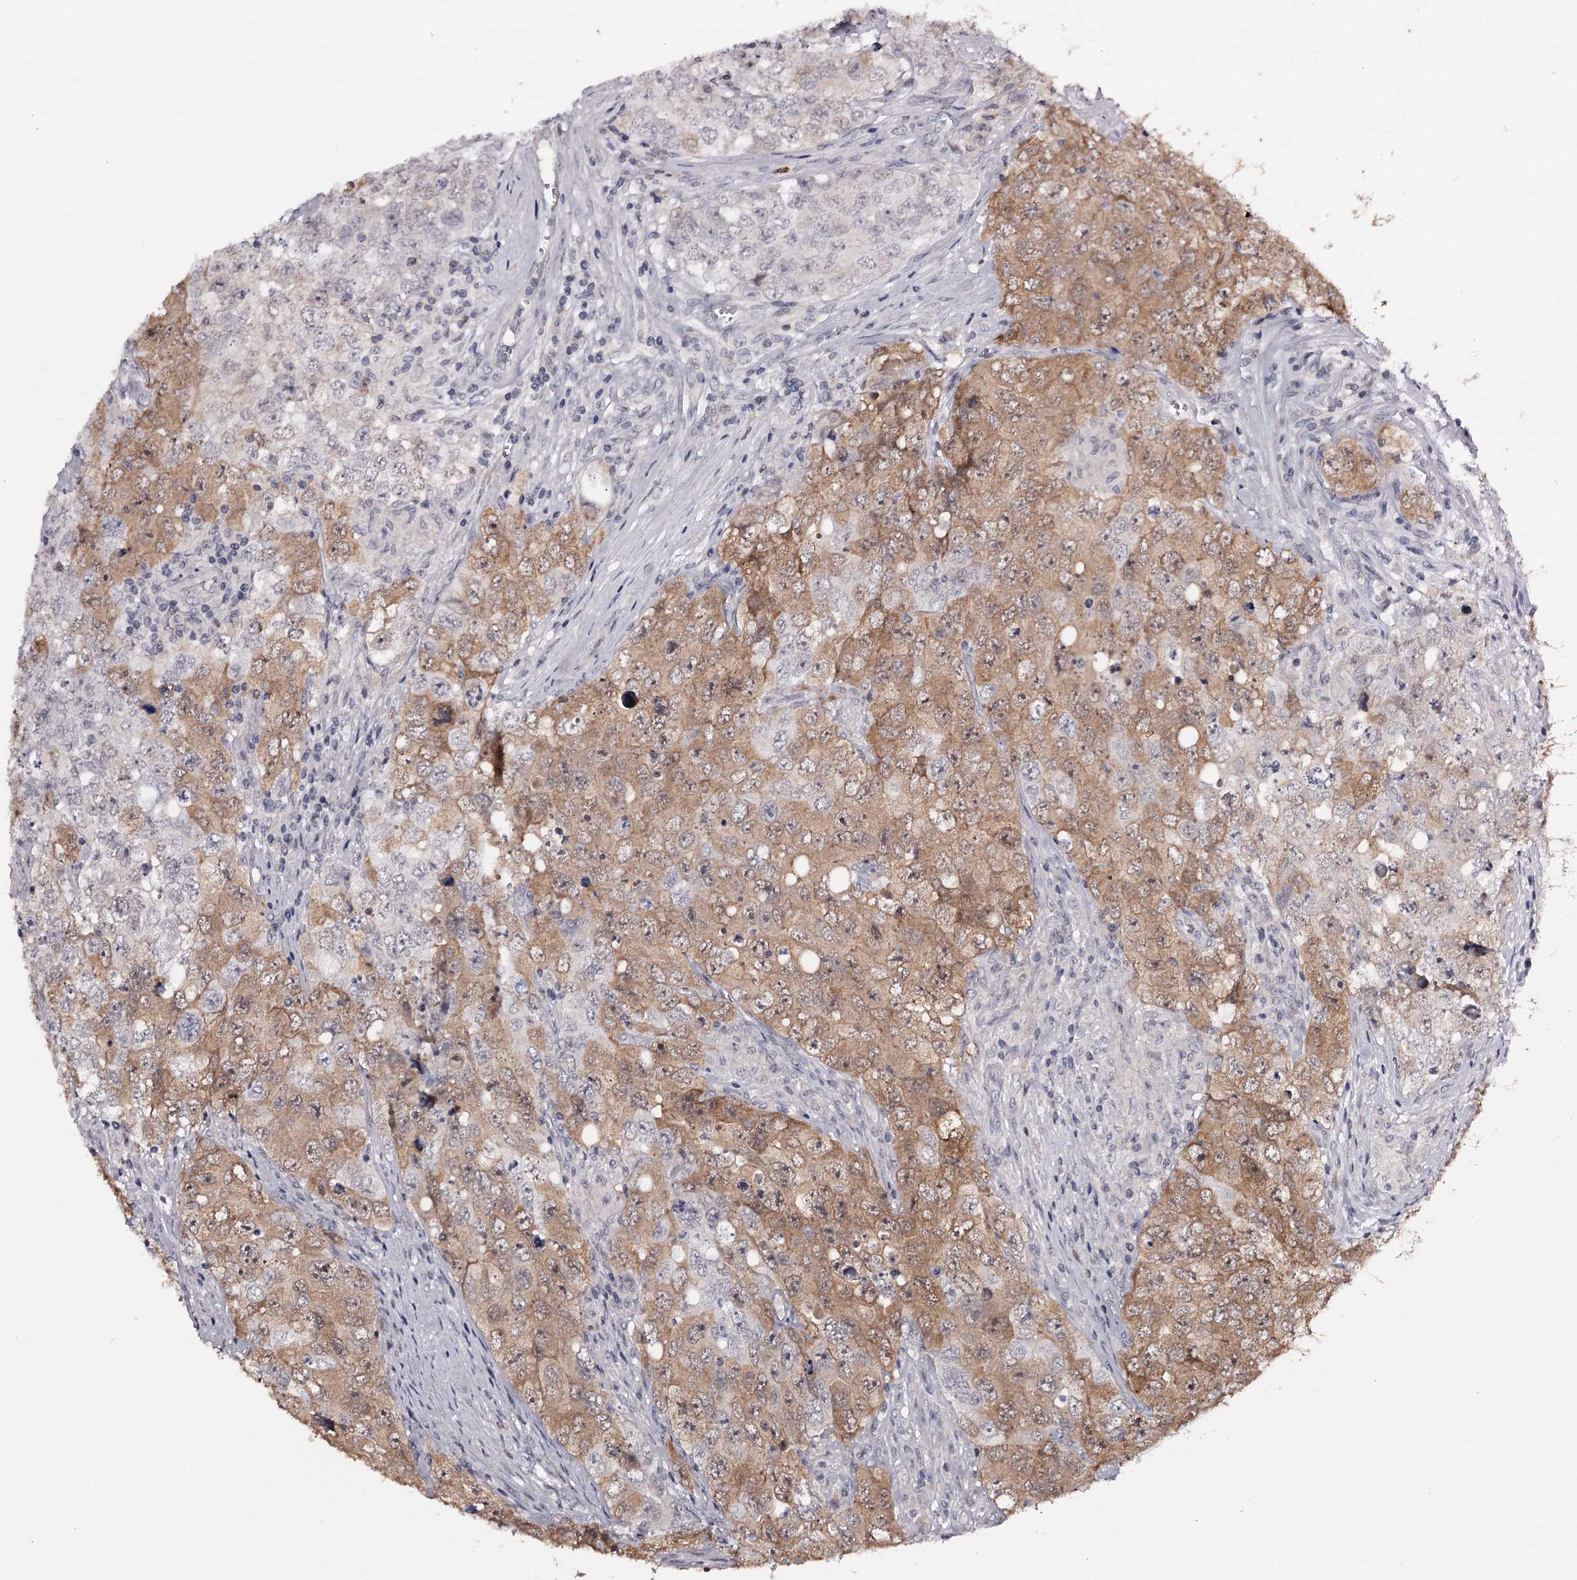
{"staining": {"intensity": "moderate", "quantity": ">75%", "location": "cytoplasmic/membranous"}, "tissue": "testis cancer", "cell_type": "Tumor cells", "image_type": "cancer", "snomed": [{"axis": "morphology", "description": "Seminoma, NOS"}, {"axis": "morphology", "description": "Carcinoma, Embryonal, NOS"}, {"axis": "topography", "description": "Testis"}], "caption": "DAB (3,3'-diaminobenzidine) immunohistochemical staining of testis seminoma displays moderate cytoplasmic/membranous protein expression in approximately >75% of tumor cells.", "gene": "GTSF1", "patient": {"sex": "male", "age": 43}}